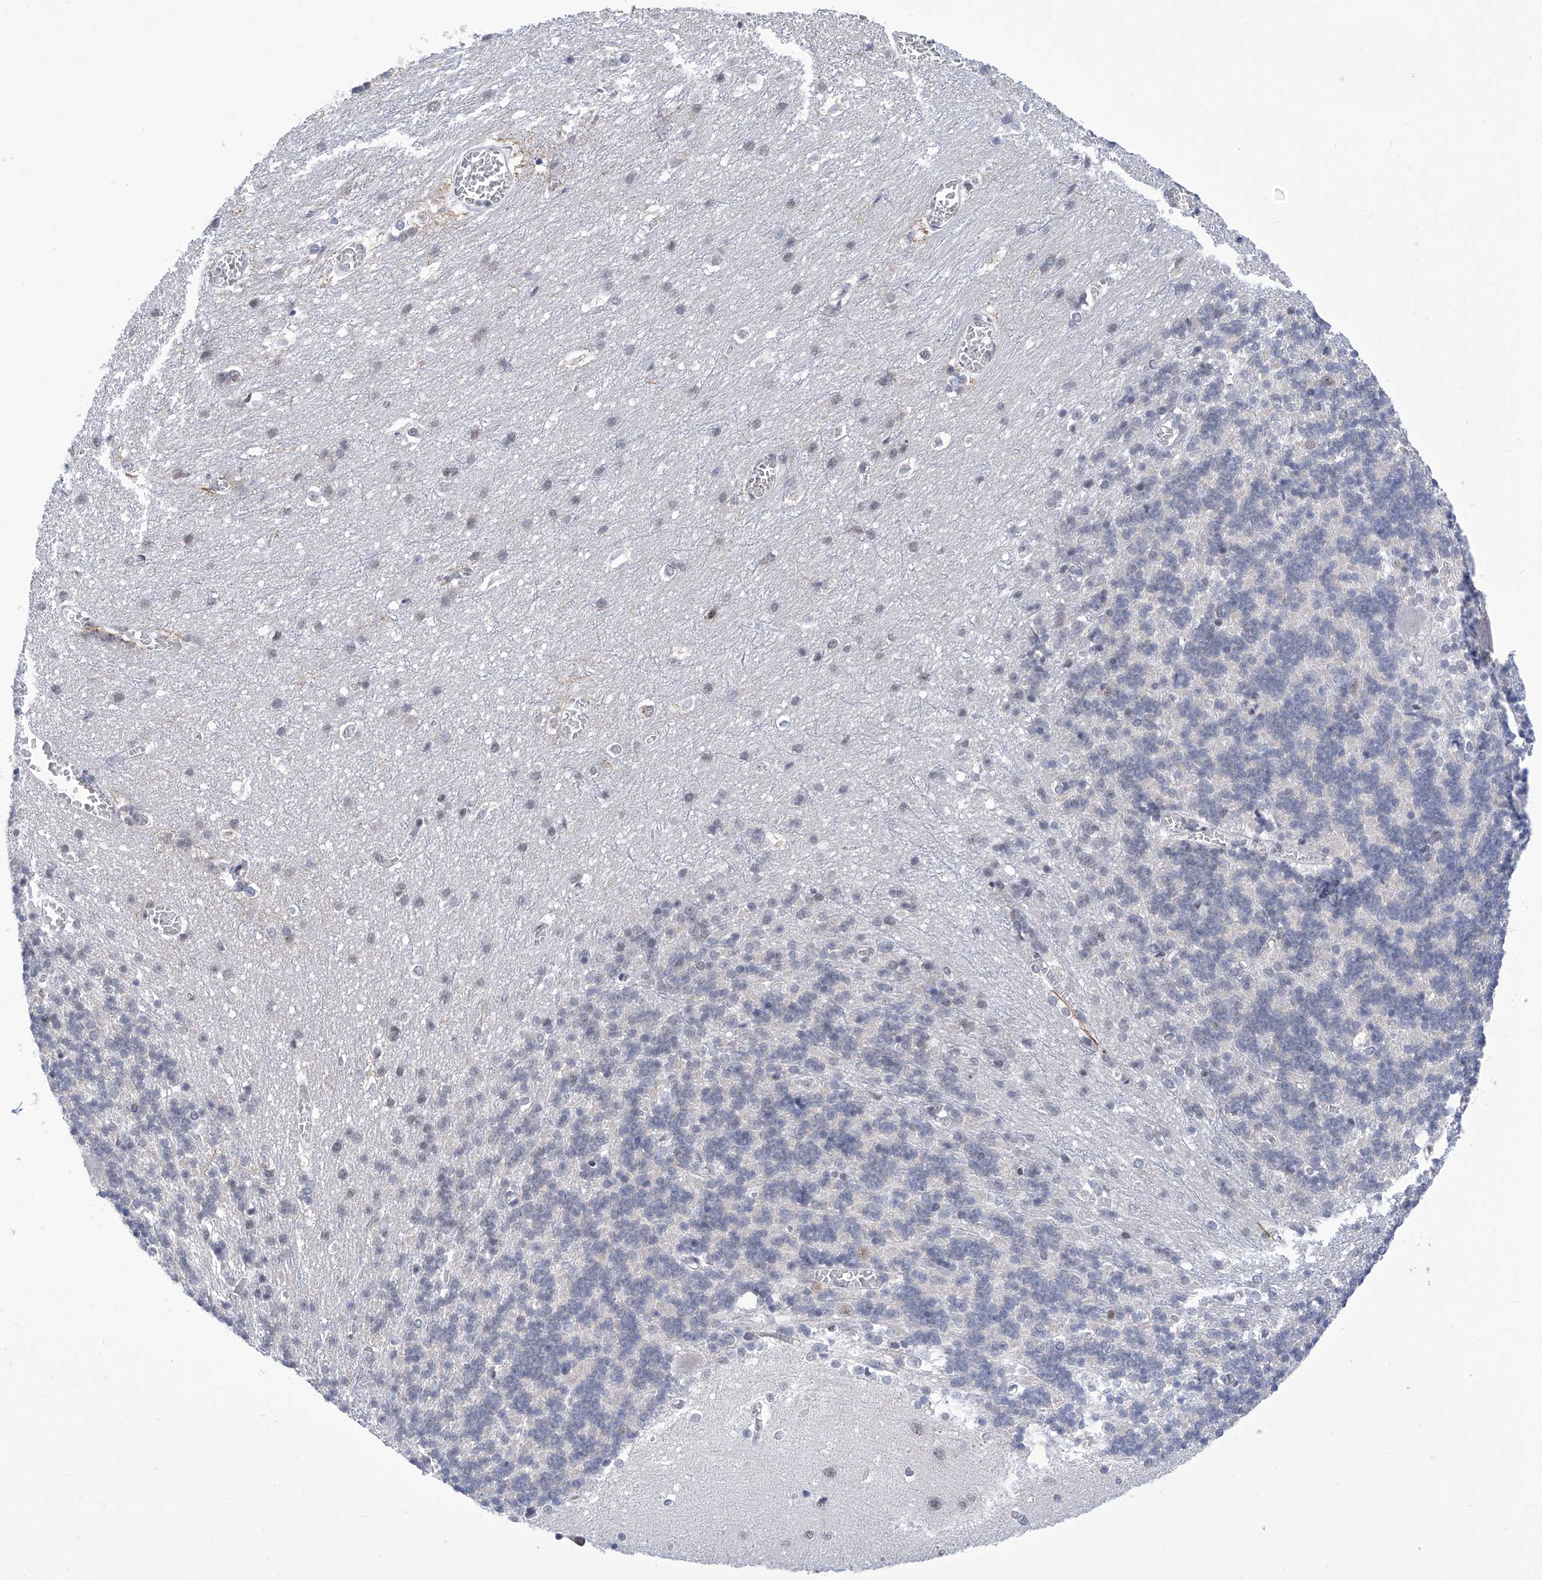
{"staining": {"intensity": "negative", "quantity": "none", "location": "none"}, "tissue": "cerebellum", "cell_type": "Cells in granular layer", "image_type": "normal", "snomed": [{"axis": "morphology", "description": "Normal tissue, NOS"}, {"axis": "topography", "description": "Cerebellum"}], "caption": "Image shows no protein expression in cells in granular layer of unremarkable cerebellum.", "gene": "SART1", "patient": {"sex": "male", "age": 37}}